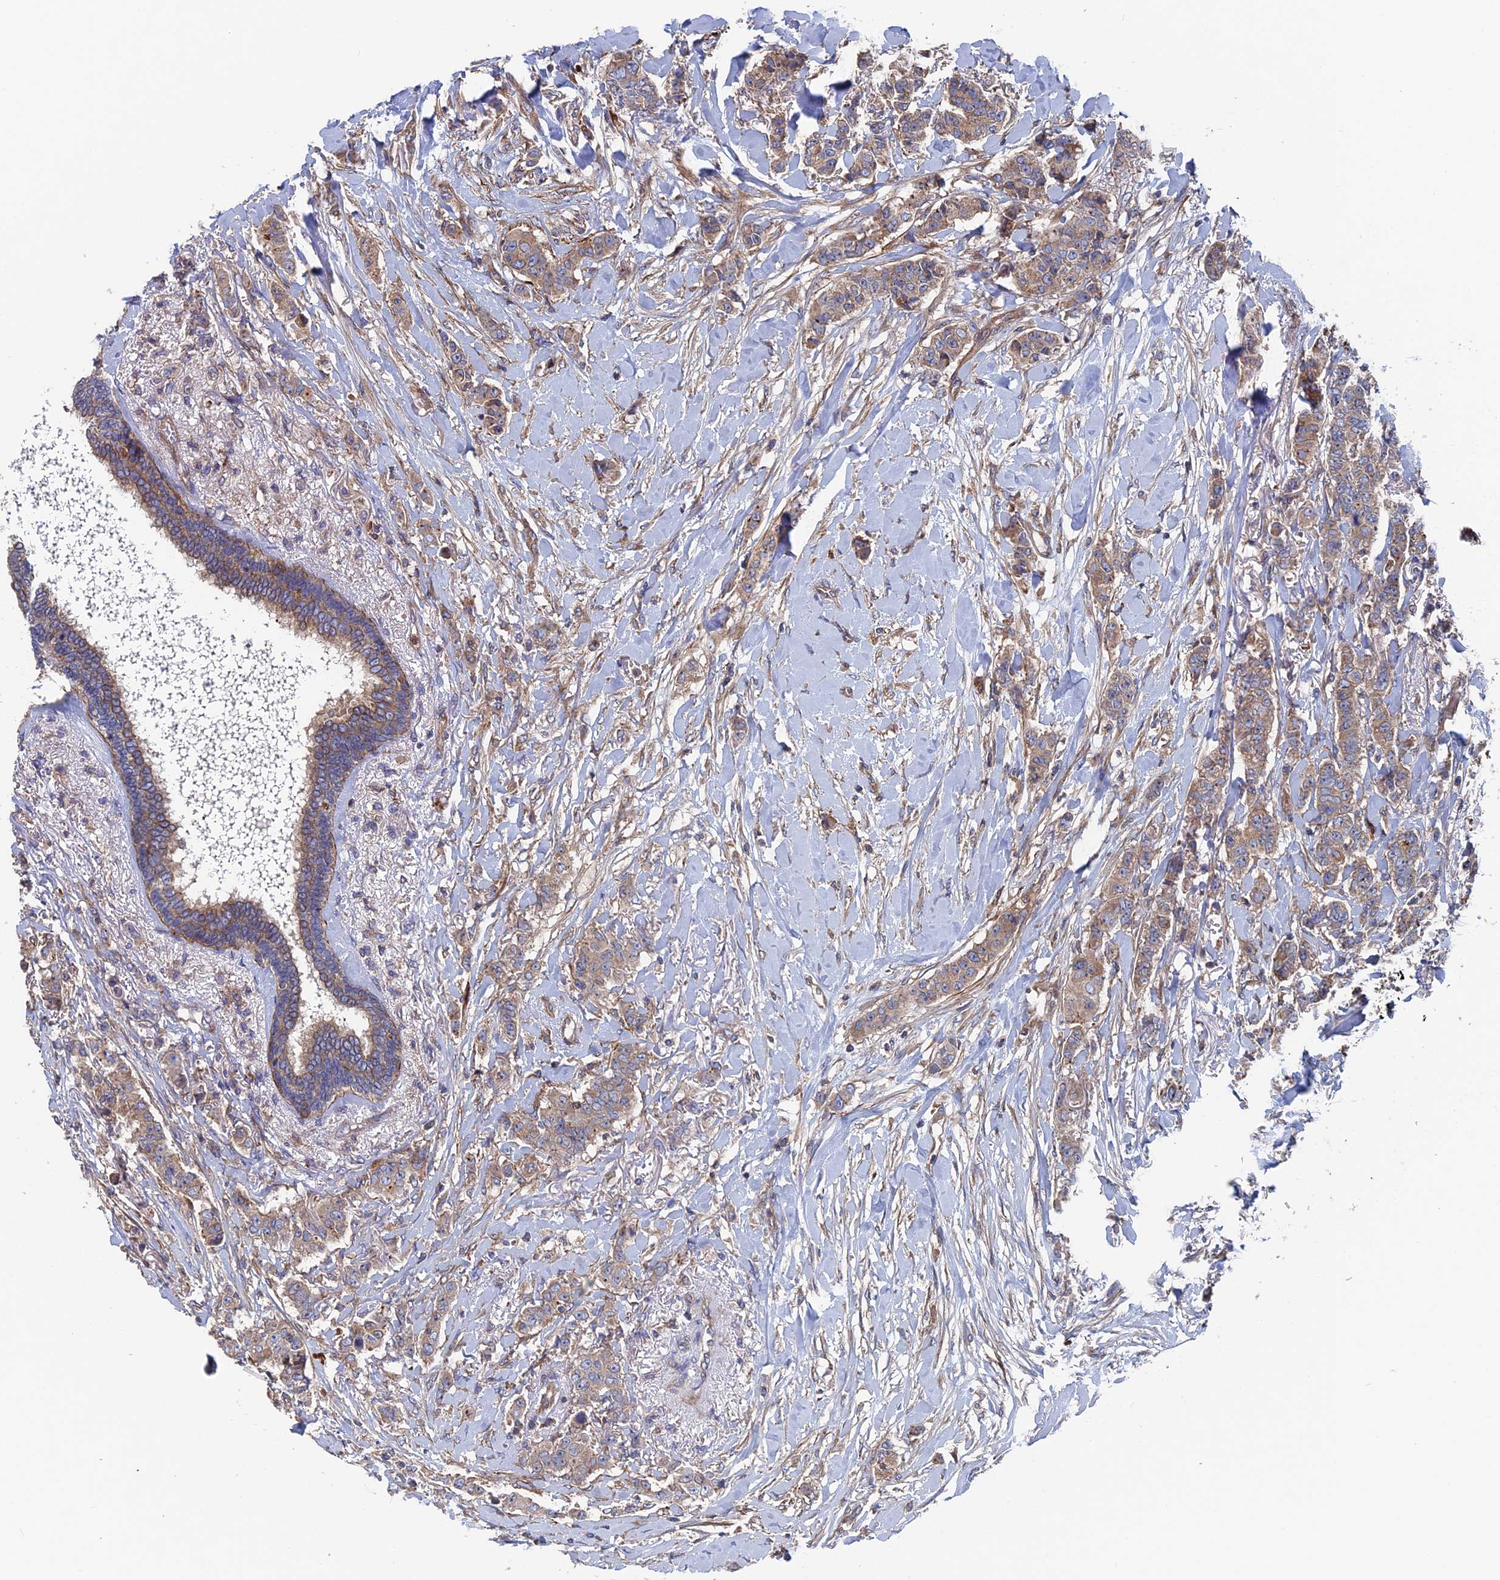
{"staining": {"intensity": "weak", "quantity": ">75%", "location": "cytoplasmic/membranous"}, "tissue": "breast cancer", "cell_type": "Tumor cells", "image_type": "cancer", "snomed": [{"axis": "morphology", "description": "Duct carcinoma"}, {"axis": "topography", "description": "Breast"}], "caption": "Breast cancer (invasive ductal carcinoma) stained with DAB (3,3'-diaminobenzidine) immunohistochemistry (IHC) reveals low levels of weak cytoplasmic/membranous positivity in about >75% of tumor cells.", "gene": "DNAJC3", "patient": {"sex": "female", "age": 40}}